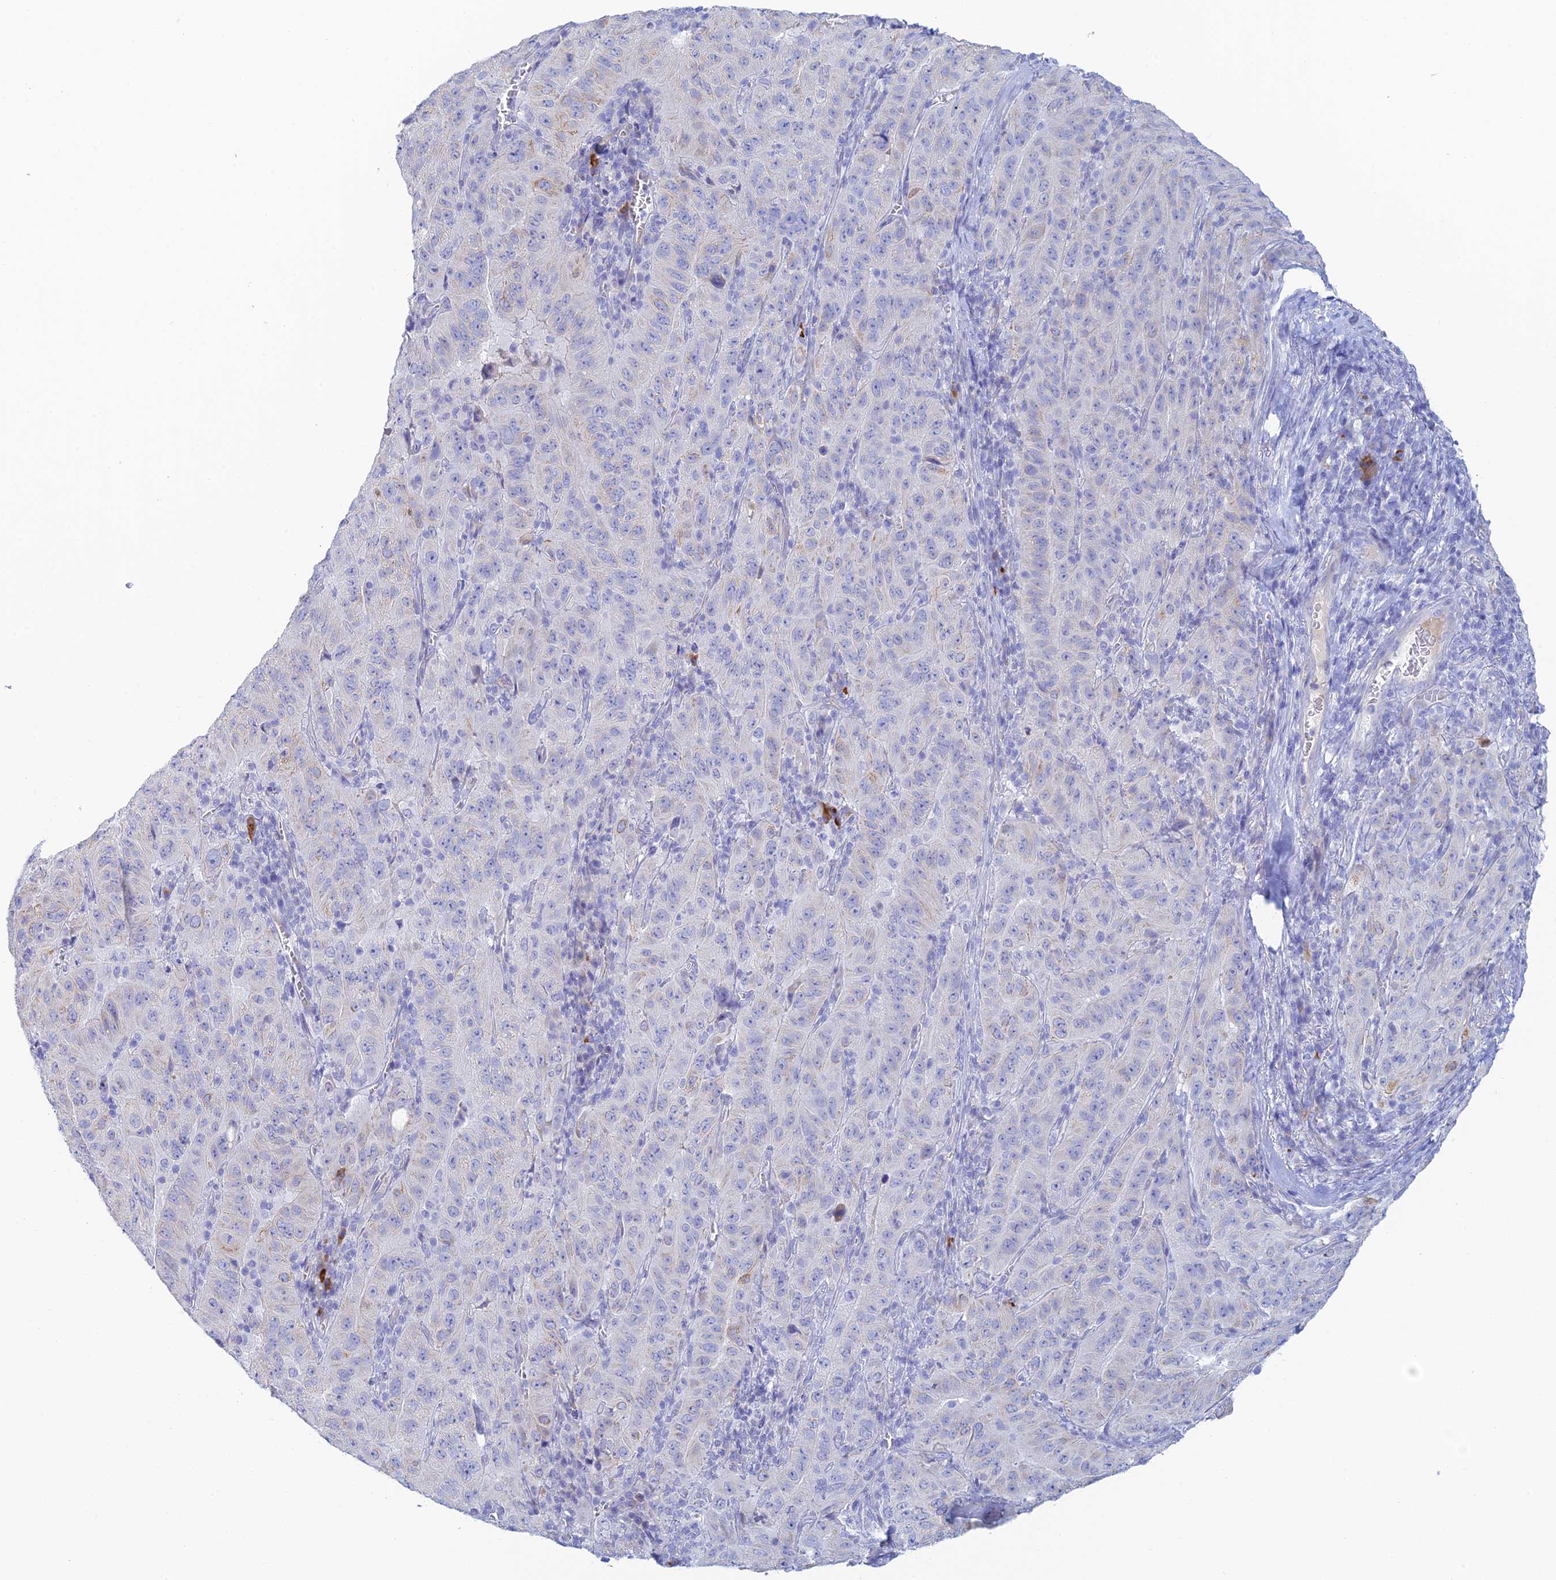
{"staining": {"intensity": "weak", "quantity": "<25%", "location": "cytoplasmic/membranous"}, "tissue": "pancreatic cancer", "cell_type": "Tumor cells", "image_type": "cancer", "snomed": [{"axis": "morphology", "description": "Adenocarcinoma, NOS"}, {"axis": "topography", "description": "Pancreas"}], "caption": "IHC photomicrograph of human adenocarcinoma (pancreatic) stained for a protein (brown), which demonstrates no staining in tumor cells.", "gene": "CEP152", "patient": {"sex": "male", "age": 63}}